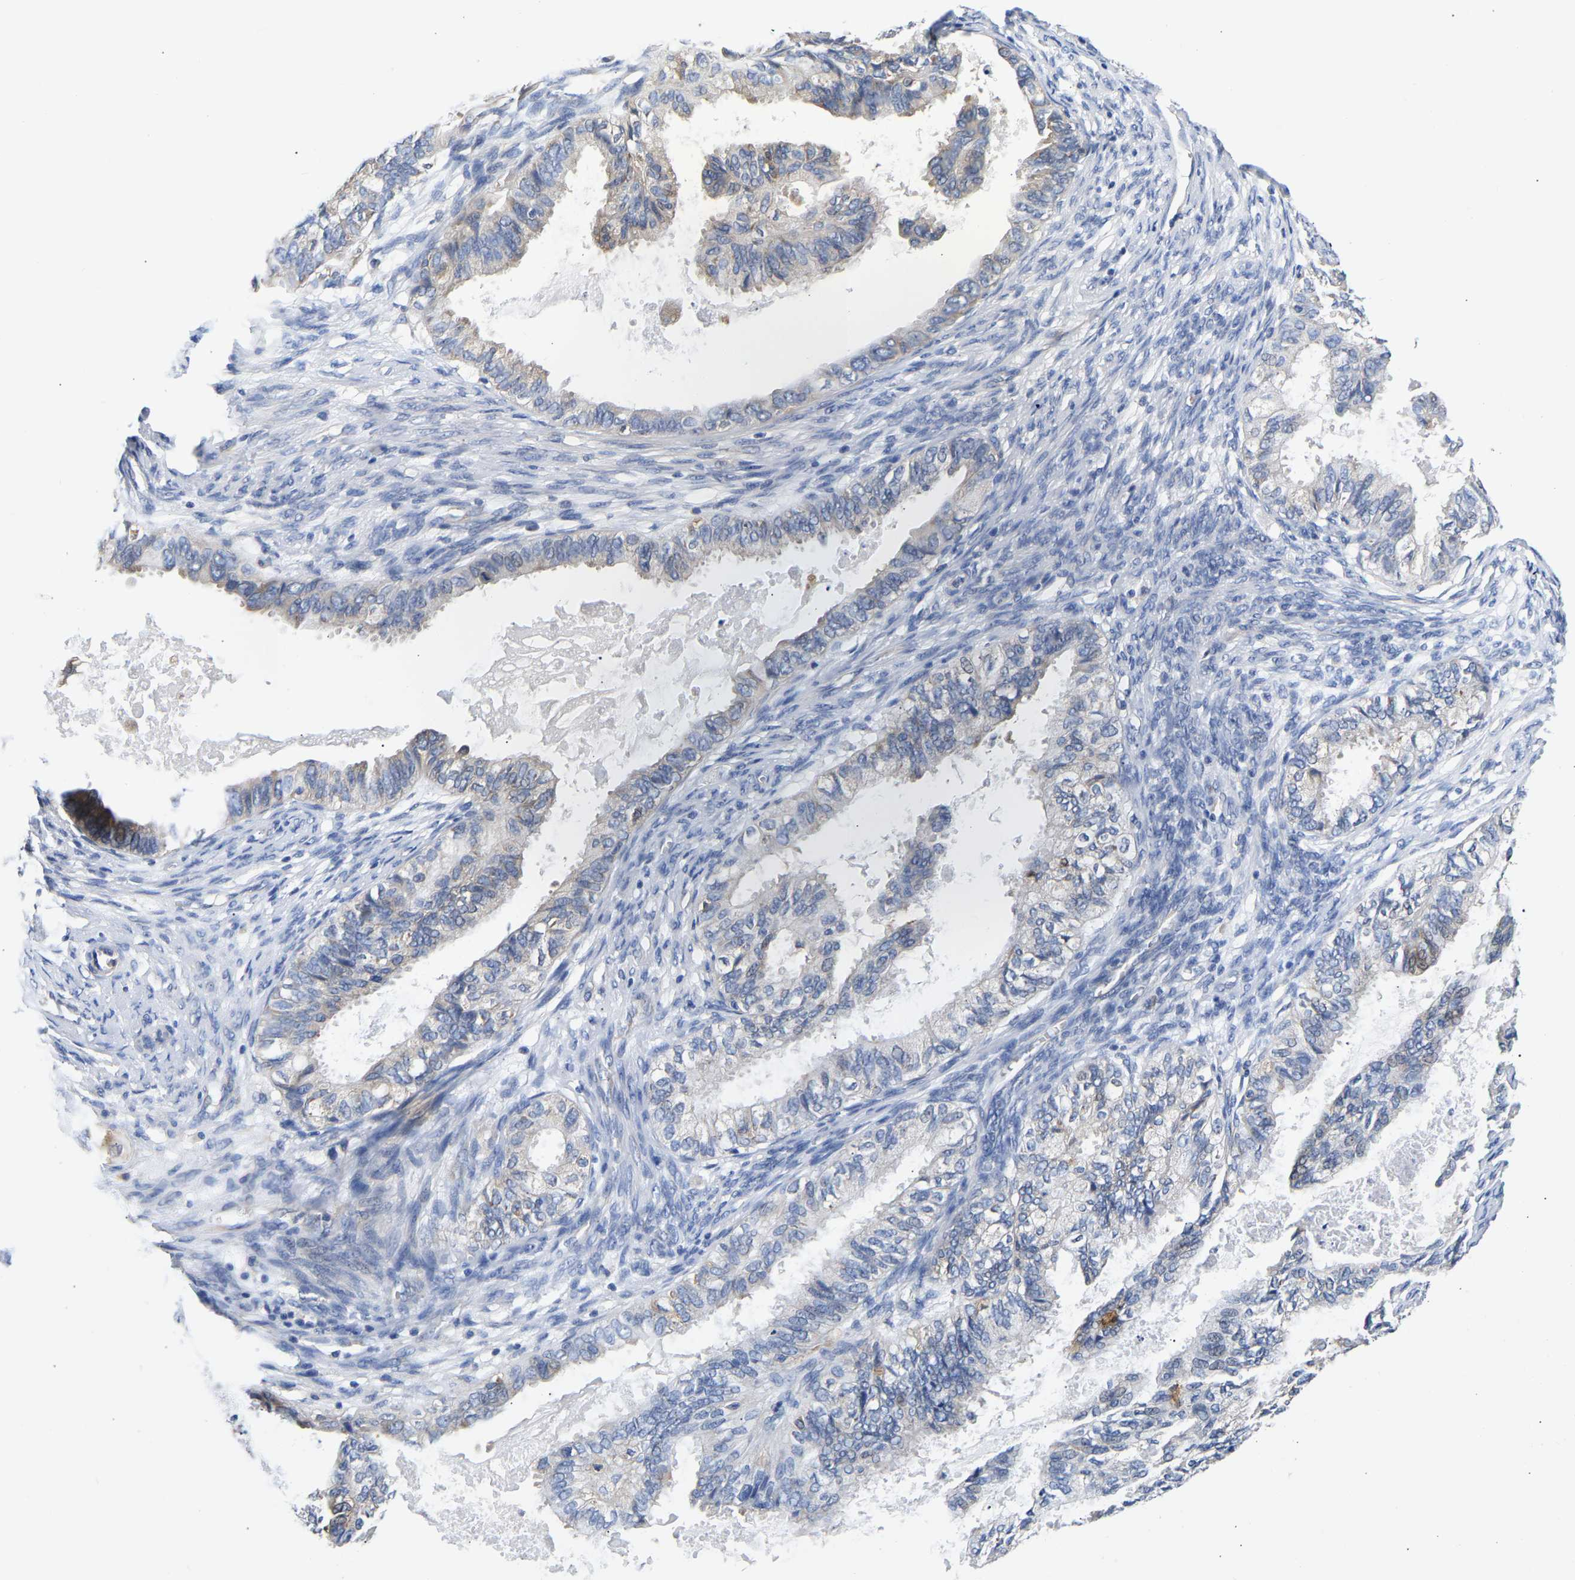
{"staining": {"intensity": "negative", "quantity": "none", "location": "none"}, "tissue": "cervical cancer", "cell_type": "Tumor cells", "image_type": "cancer", "snomed": [{"axis": "morphology", "description": "Normal tissue, NOS"}, {"axis": "morphology", "description": "Adenocarcinoma, NOS"}, {"axis": "topography", "description": "Cervix"}, {"axis": "topography", "description": "Endometrium"}], "caption": "IHC micrograph of human cervical cancer (adenocarcinoma) stained for a protein (brown), which exhibits no positivity in tumor cells. (DAB (3,3'-diaminobenzidine) IHC with hematoxylin counter stain).", "gene": "CCDC6", "patient": {"sex": "female", "age": 86}}